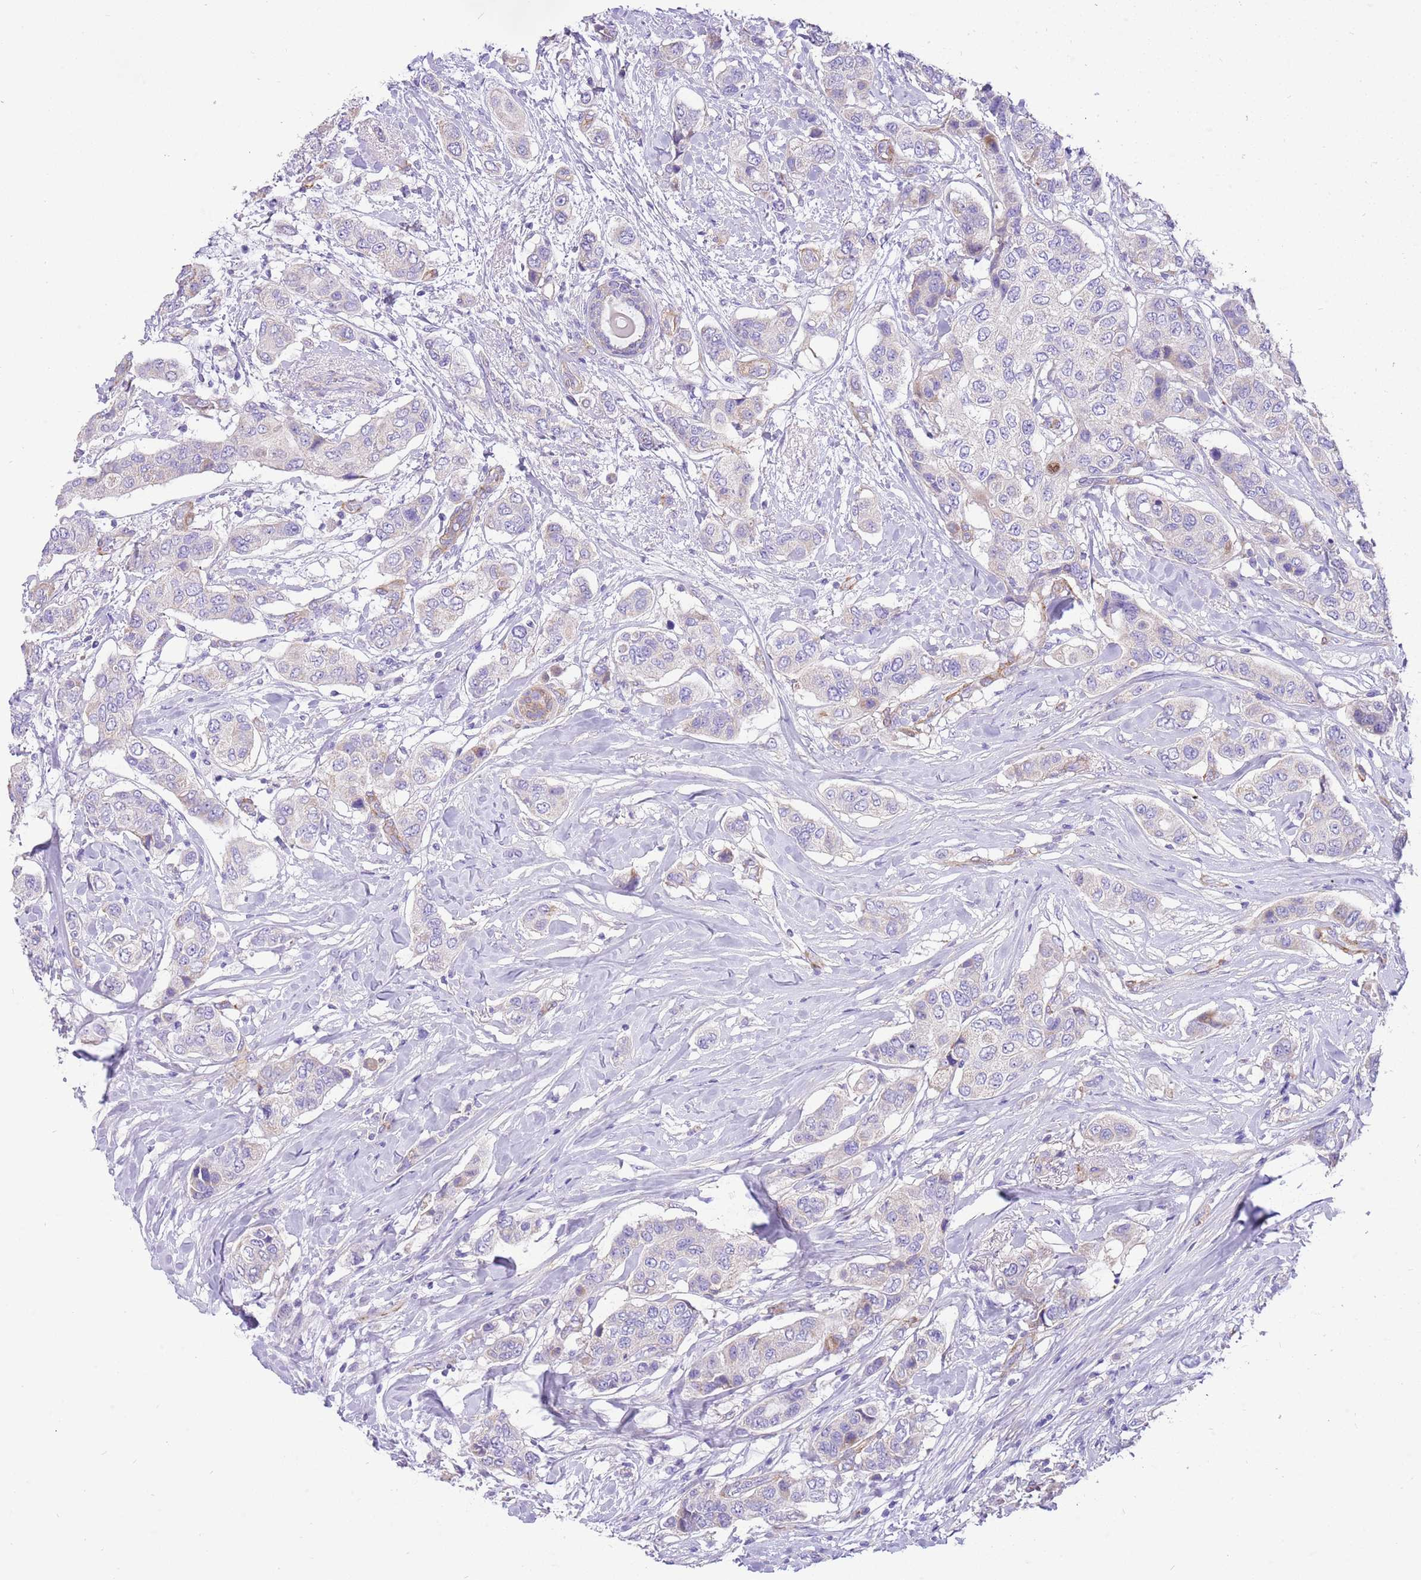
{"staining": {"intensity": "negative", "quantity": "none", "location": "none"}, "tissue": "breast cancer", "cell_type": "Tumor cells", "image_type": "cancer", "snomed": [{"axis": "morphology", "description": "Lobular carcinoma"}, {"axis": "topography", "description": "Breast"}], "caption": "IHC histopathology image of human breast cancer stained for a protein (brown), which demonstrates no positivity in tumor cells.", "gene": "SERINC3", "patient": {"sex": "female", "age": 51}}